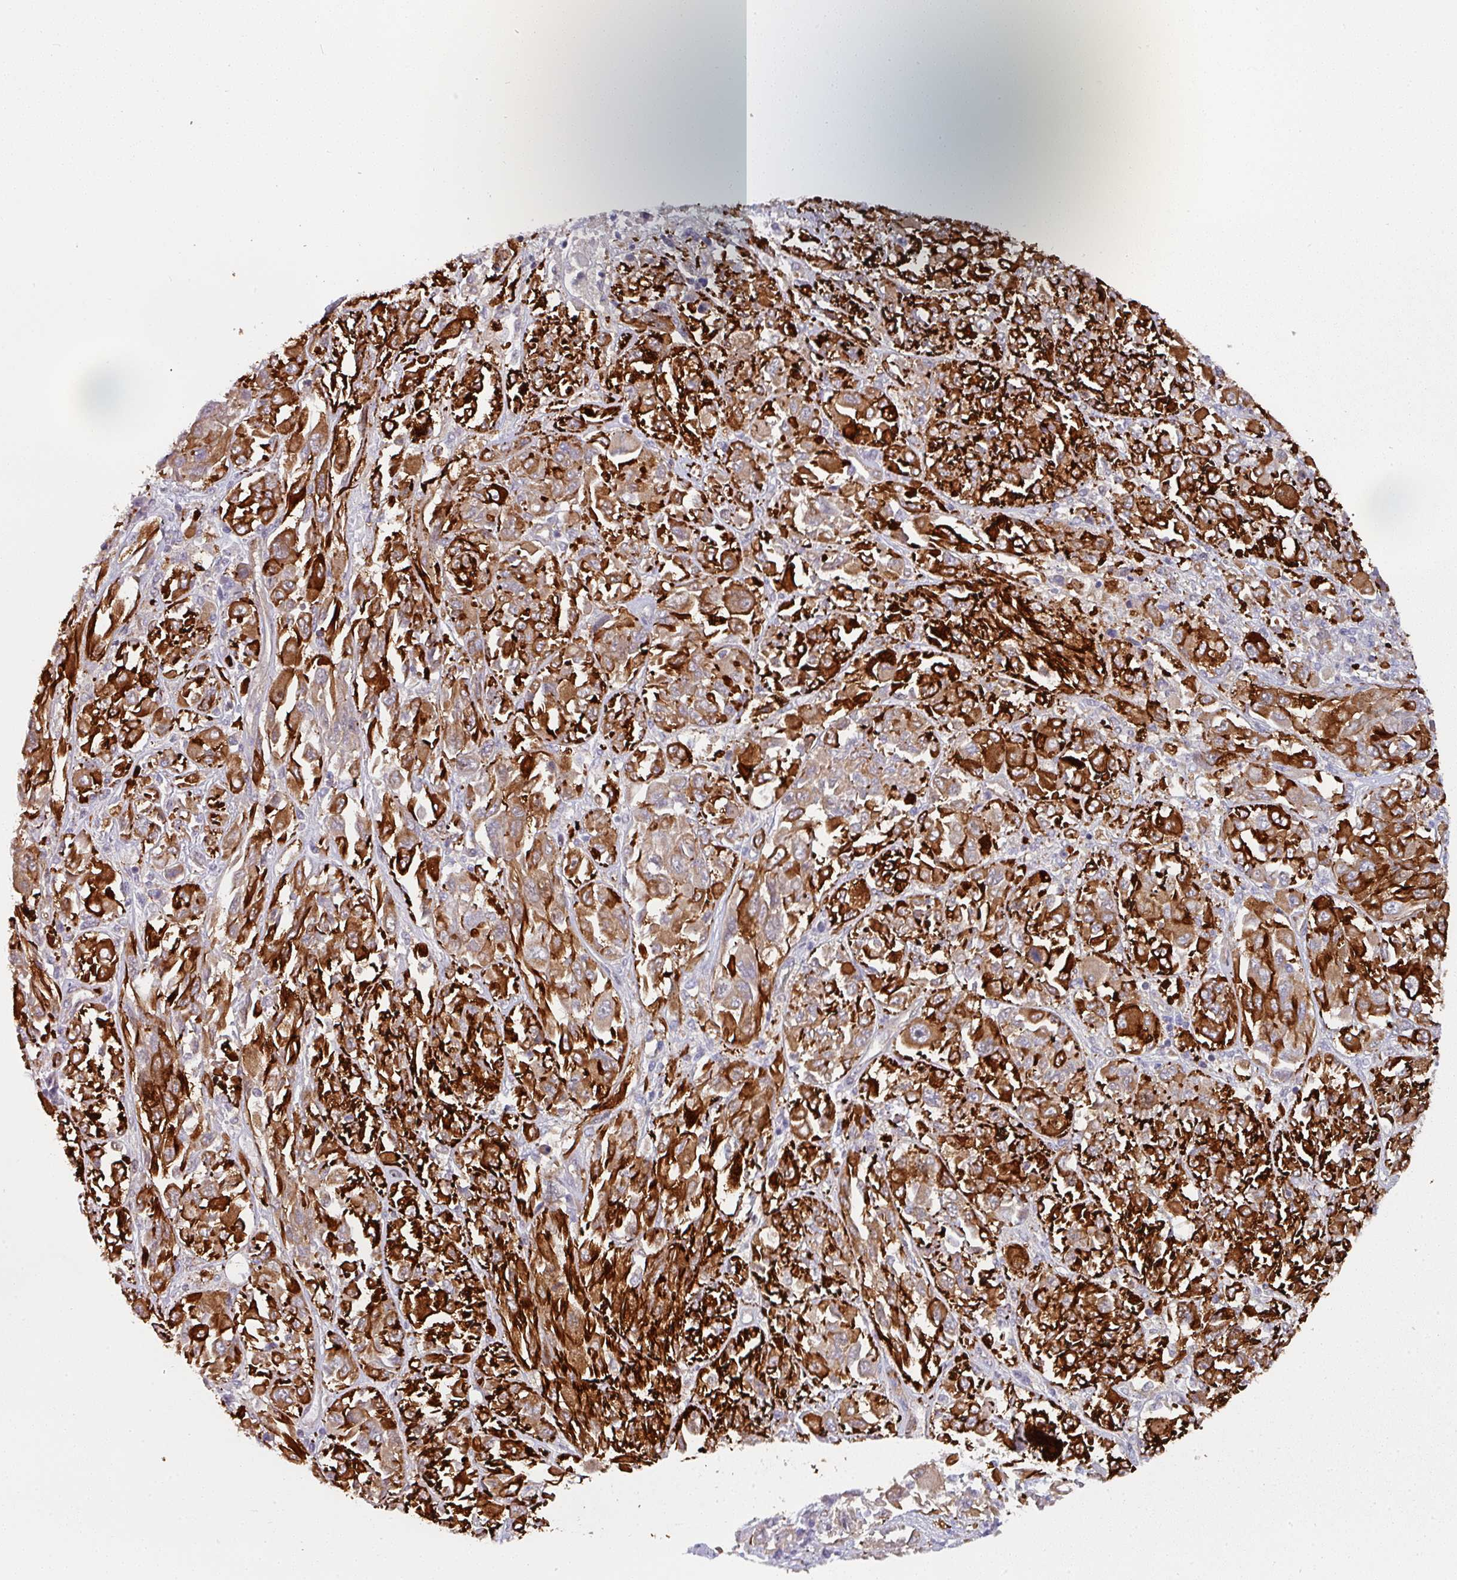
{"staining": {"intensity": "strong", "quantity": ">75%", "location": "cytoplasmic/membranous"}, "tissue": "melanoma", "cell_type": "Tumor cells", "image_type": "cancer", "snomed": [{"axis": "morphology", "description": "Malignant melanoma, NOS"}, {"axis": "topography", "description": "Skin"}], "caption": "A high amount of strong cytoplasmic/membranous positivity is appreciated in about >75% of tumor cells in melanoma tissue.", "gene": "BEND5", "patient": {"sex": "female", "age": 91}}